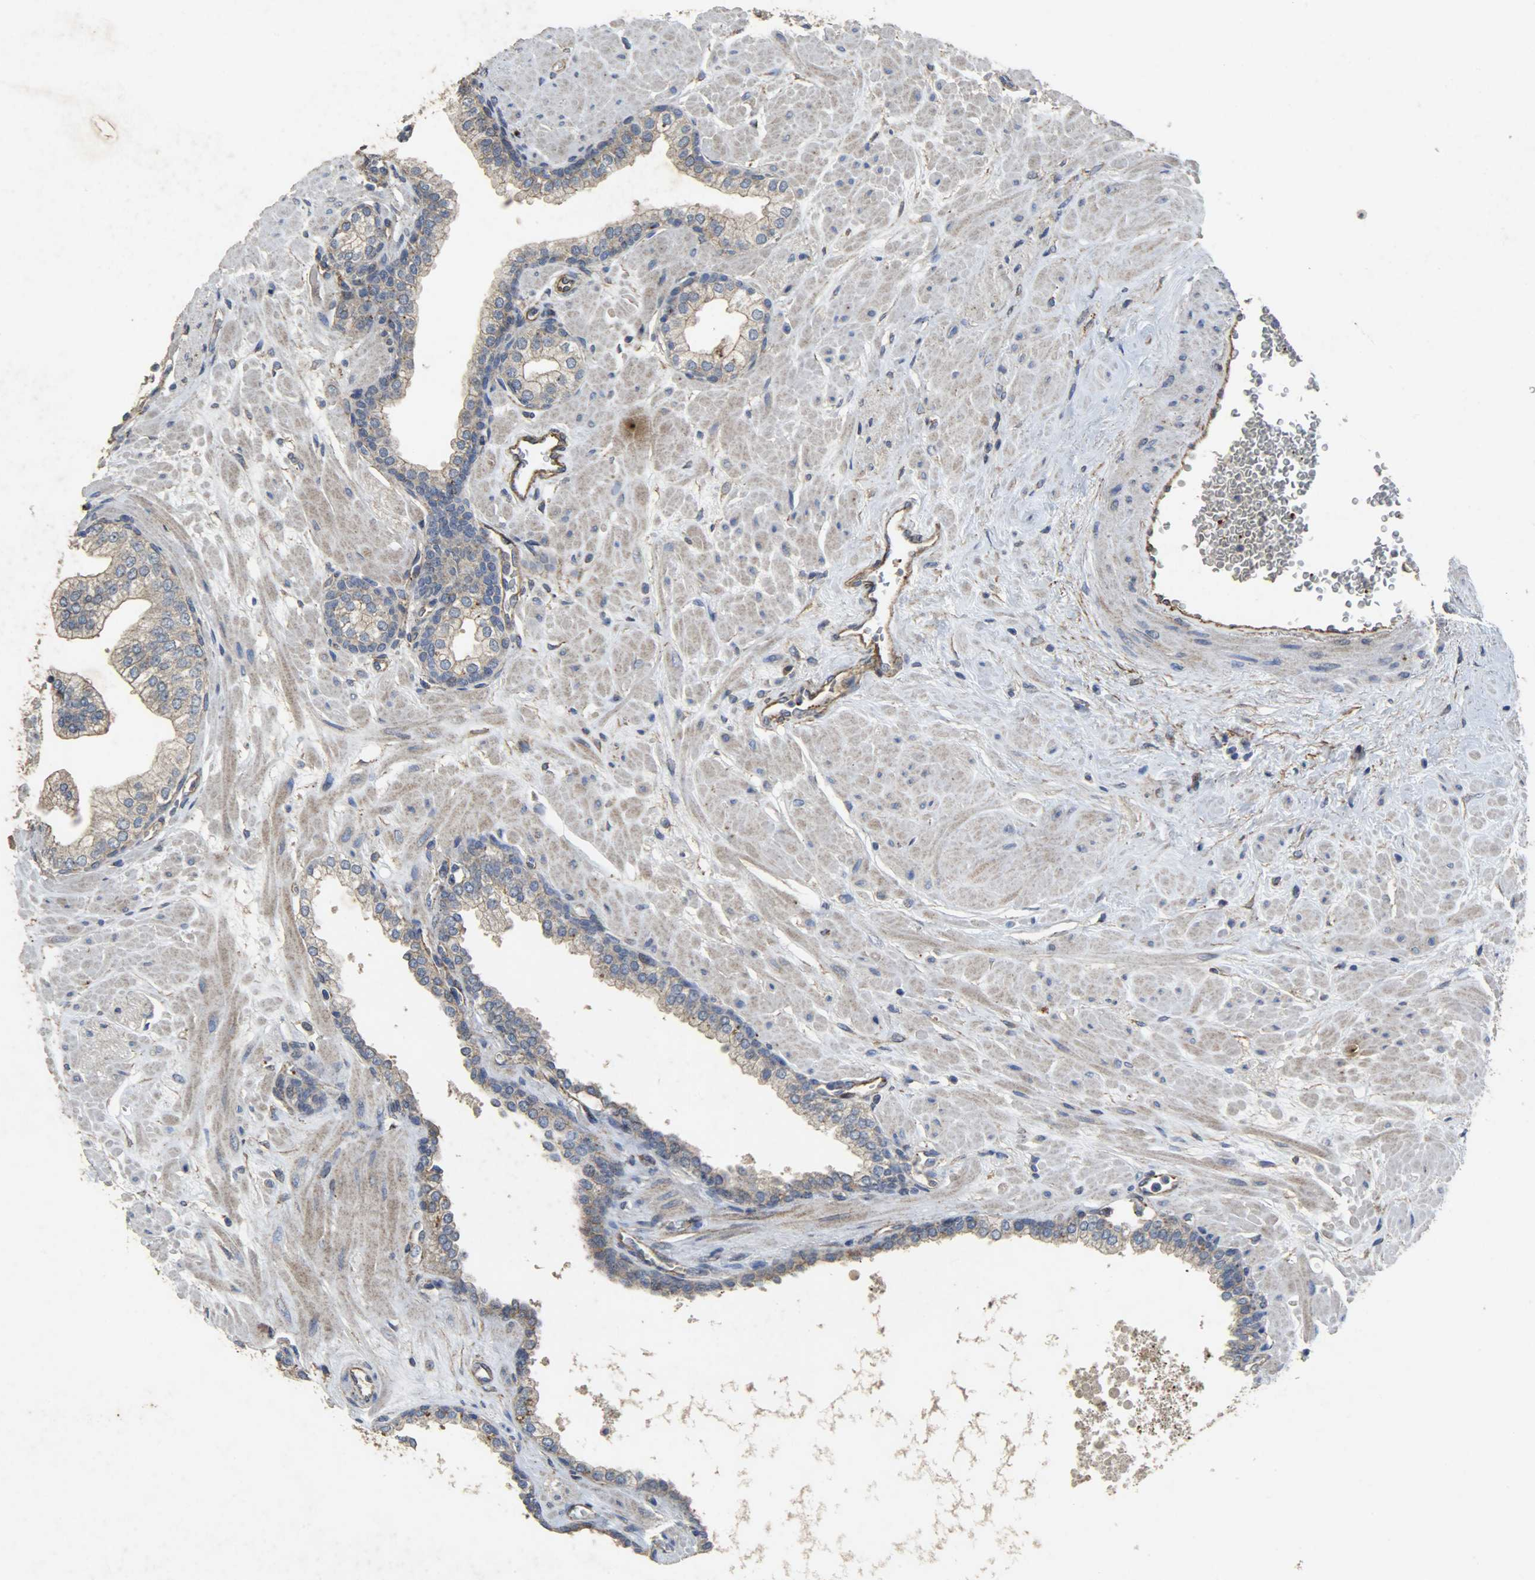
{"staining": {"intensity": "weak", "quantity": ">75%", "location": "cytoplasmic/membranous"}, "tissue": "prostate", "cell_type": "Glandular cells", "image_type": "normal", "snomed": [{"axis": "morphology", "description": "Normal tissue, NOS"}, {"axis": "topography", "description": "Prostate"}], "caption": "Immunohistochemical staining of benign prostate exhibits low levels of weak cytoplasmic/membranous positivity in about >75% of glandular cells. The staining was performed using DAB (3,3'-diaminobenzidine), with brown indicating positive protein expression. Nuclei are stained blue with hematoxylin.", "gene": "TPM4", "patient": {"sex": "male", "age": 60}}